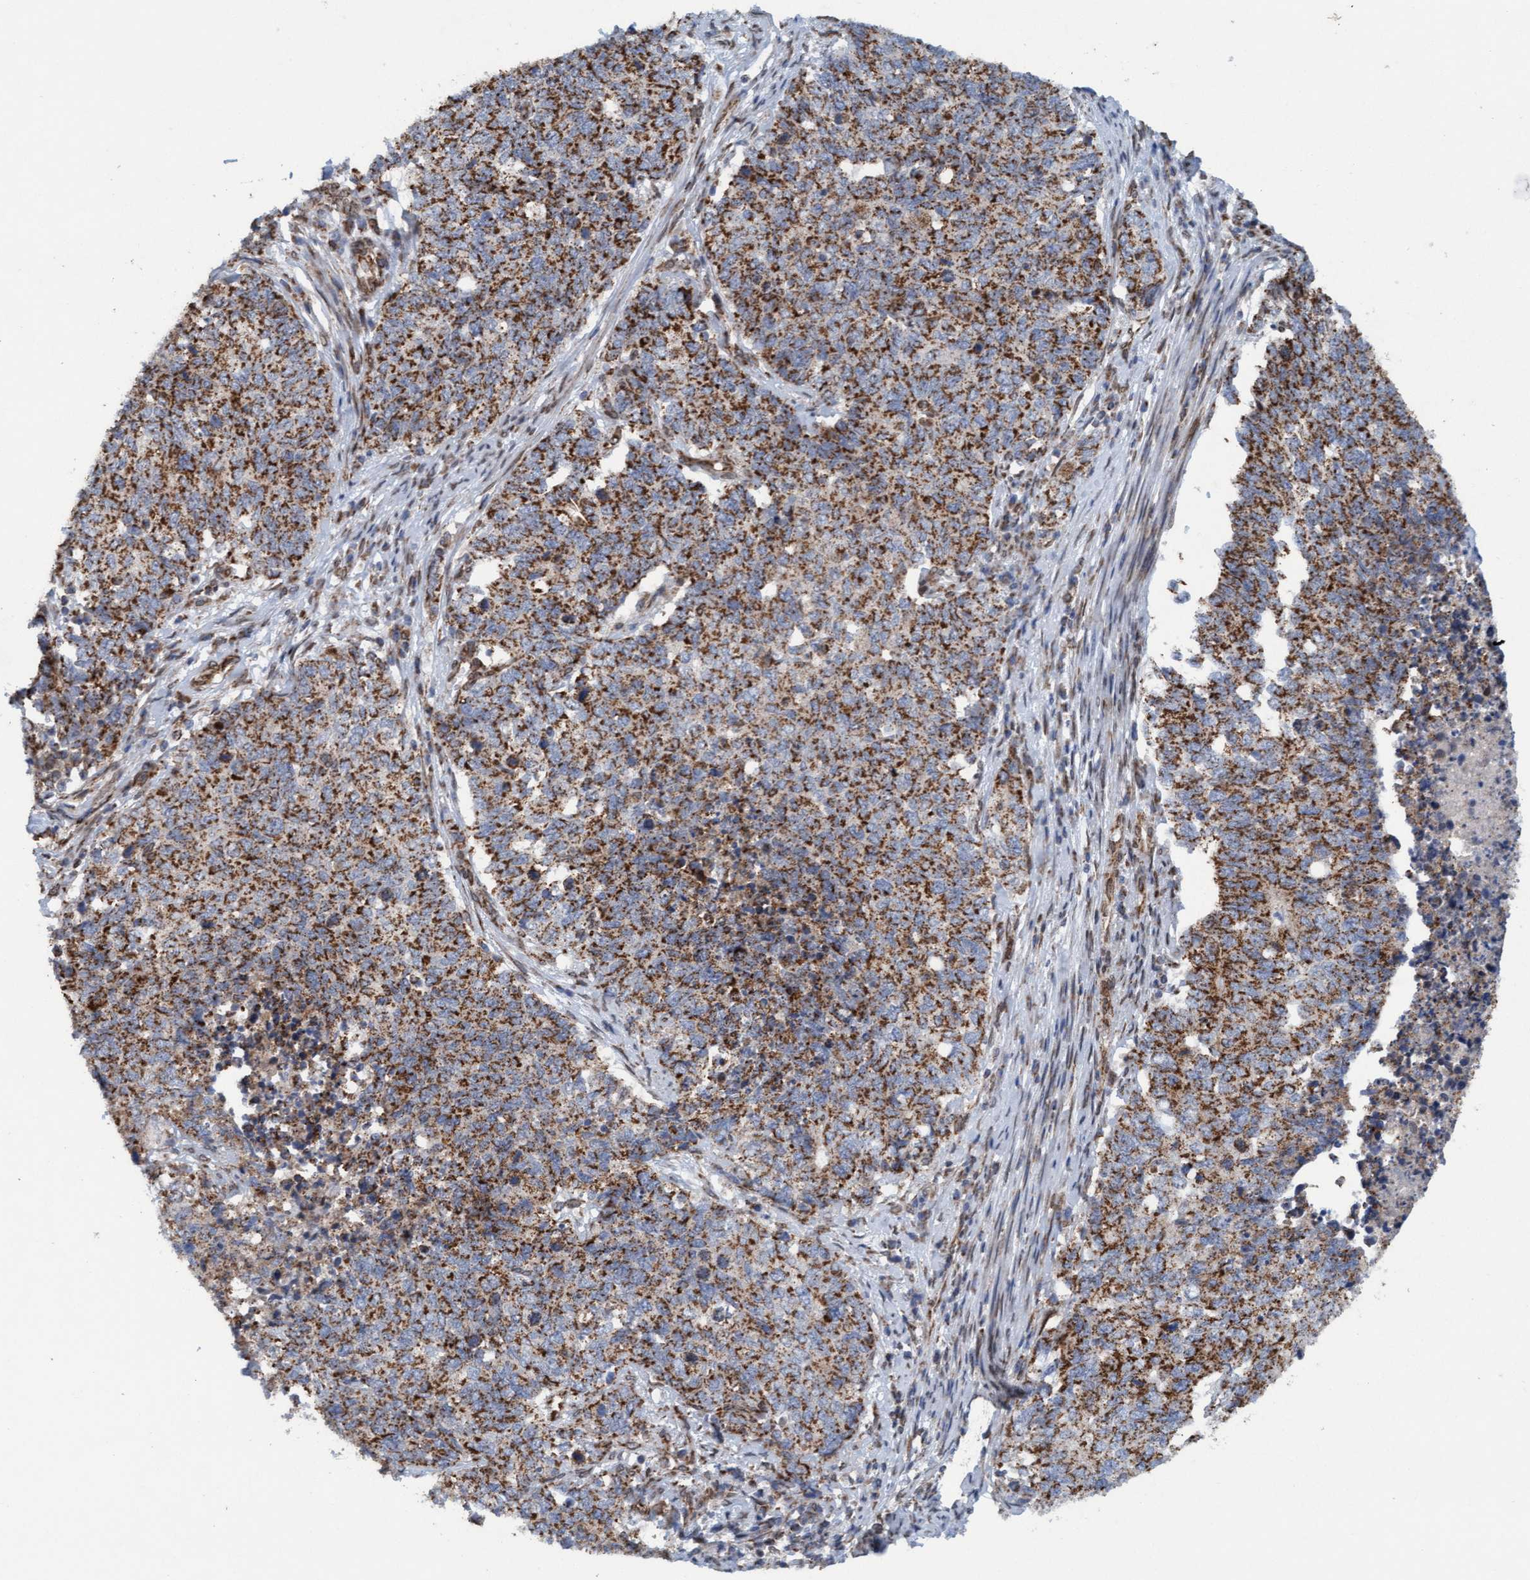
{"staining": {"intensity": "moderate", "quantity": ">75%", "location": "cytoplasmic/membranous"}, "tissue": "cervical cancer", "cell_type": "Tumor cells", "image_type": "cancer", "snomed": [{"axis": "morphology", "description": "Squamous cell carcinoma, NOS"}, {"axis": "topography", "description": "Cervix"}], "caption": "Immunohistochemical staining of cervical squamous cell carcinoma shows medium levels of moderate cytoplasmic/membranous protein staining in approximately >75% of tumor cells. Using DAB (3,3'-diaminobenzidine) (brown) and hematoxylin (blue) stains, captured at high magnification using brightfield microscopy.", "gene": "MRPS23", "patient": {"sex": "female", "age": 63}}